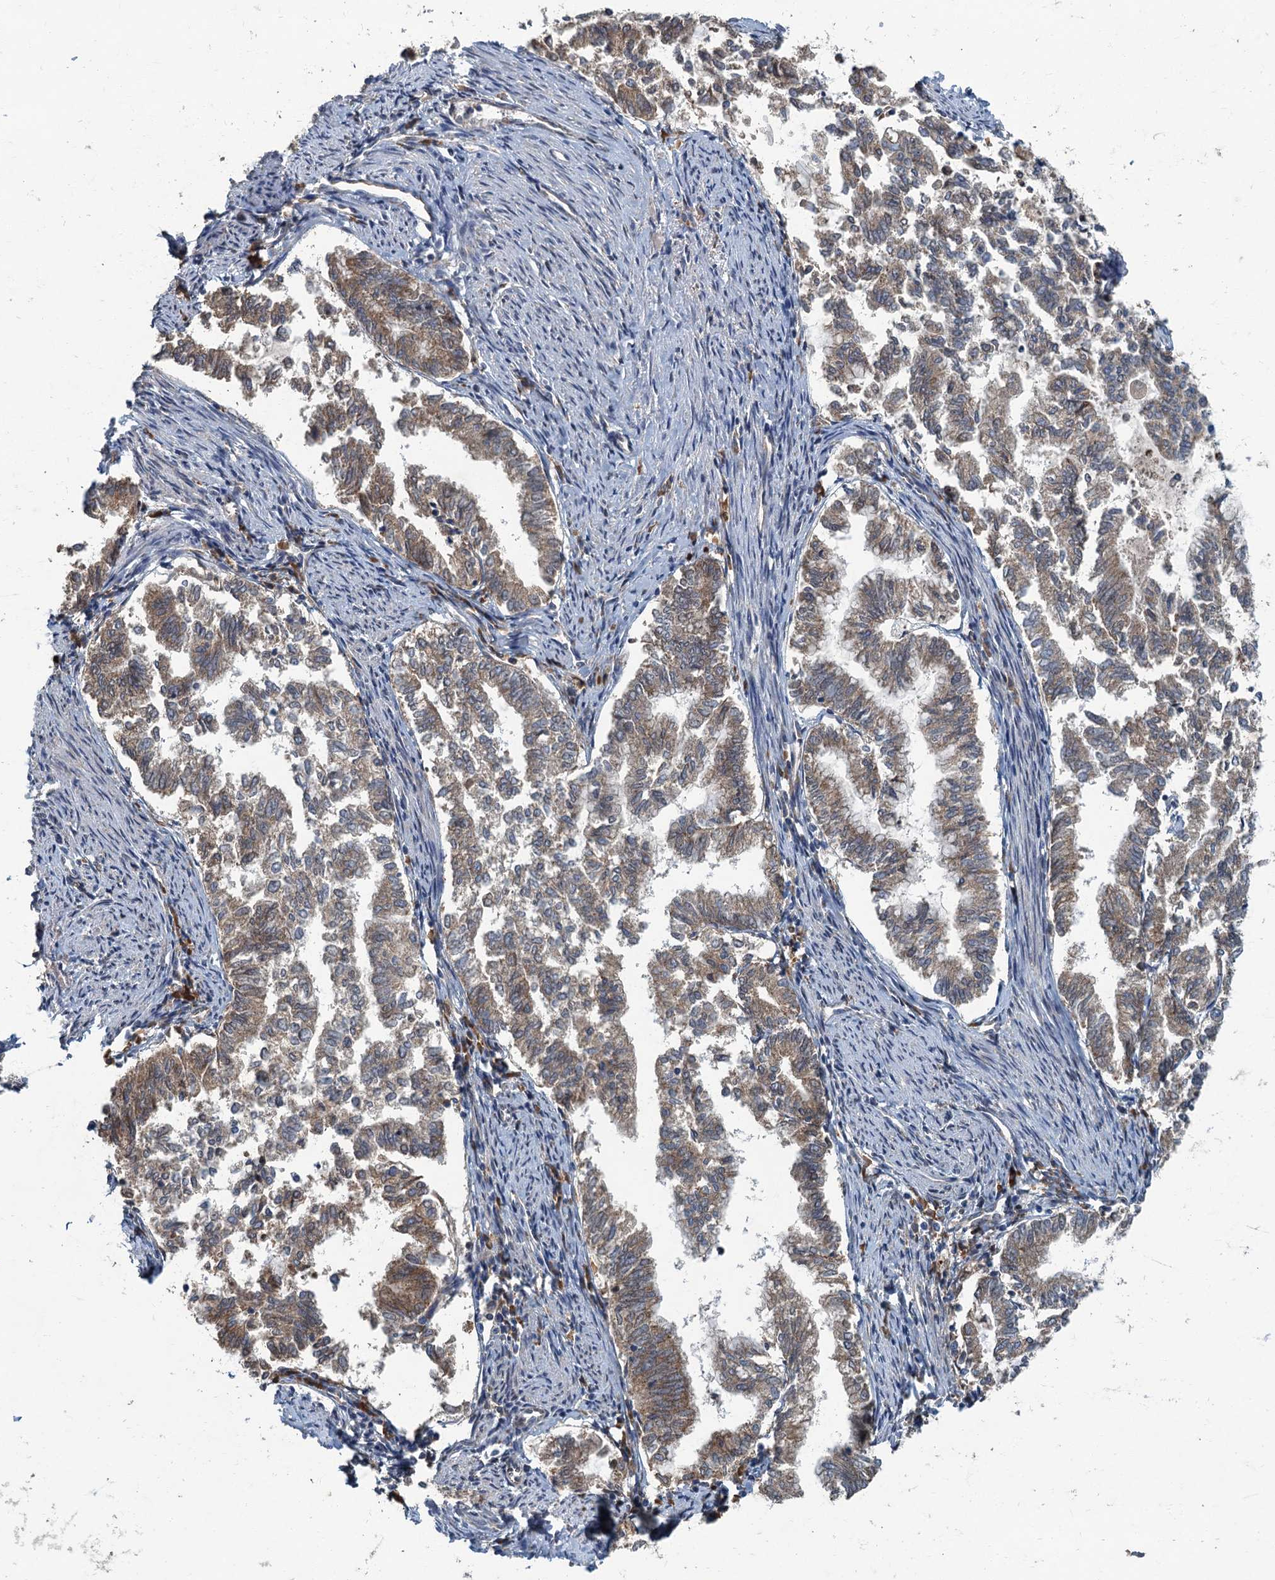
{"staining": {"intensity": "moderate", "quantity": ">75%", "location": "cytoplasmic/membranous"}, "tissue": "endometrial cancer", "cell_type": "Tumor cells", "image_type": "cancer", "snomed": [{"axis": "morphology", "description": "Adenocarcinoma, NOS"}, {"axis": "topography", "description": "Endometrium"}], "caption": "This photomicrograph reveals IHC staining of endometrial cancer, with medium moderate cytoplasmic/membranous positivity in about >75% of tumor cells.", "gene": "SPDYC", "patient": {"sex": "female", "age": 79}}